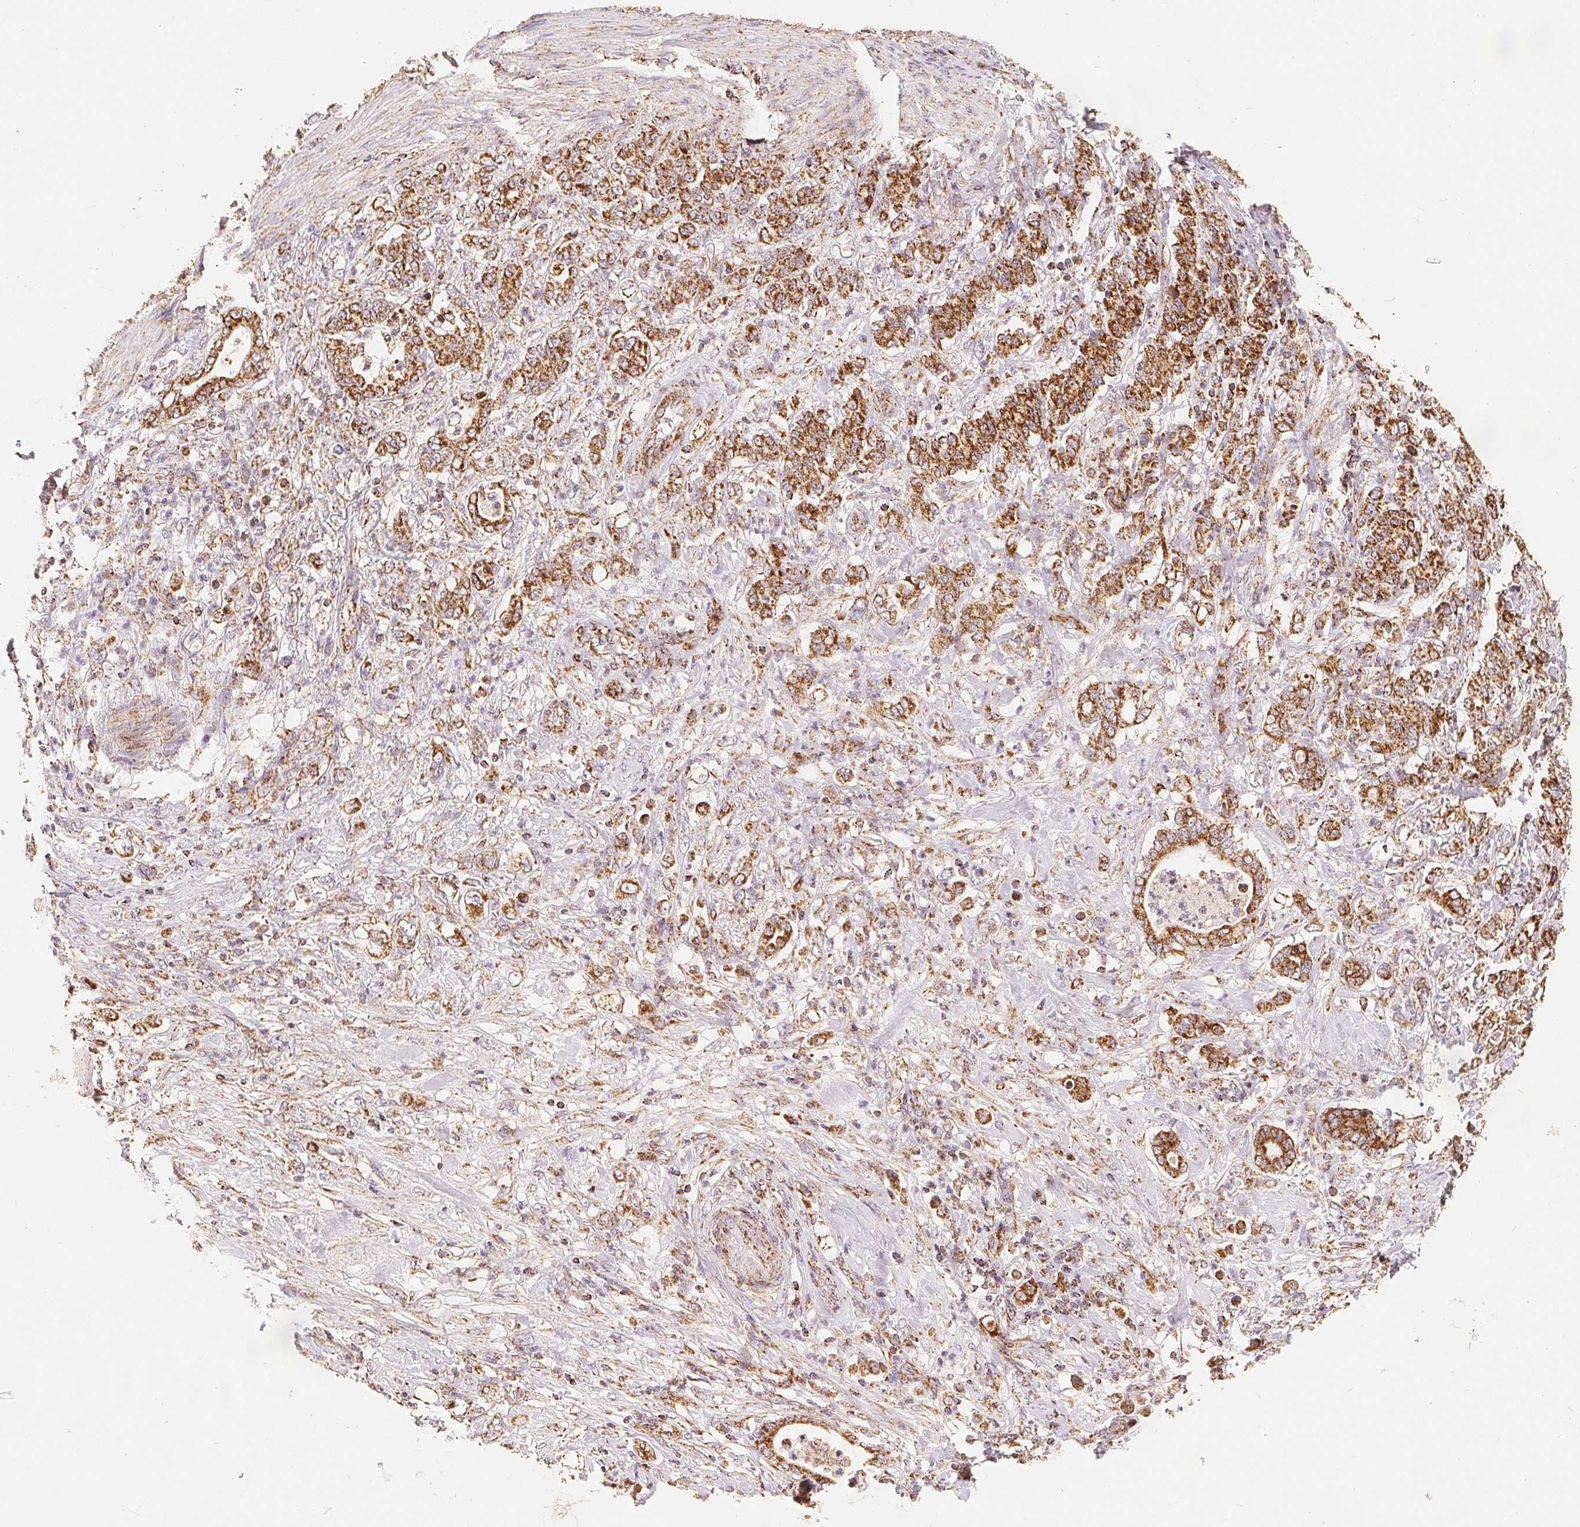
{"staining": {"intensity": "moderate", "quantity": ">75%", "location": "cytoplasmic/membranous"}, "tissue": "stomach cancer", "cell_type": "Tumor cells", "image_type": "cancer", "snomed": [{"axis": "morphology", "description": "Adenocarcinoma, NOS"}, {"axis": "topography", "description": "Stomach"}], "caption": "Stomach cancer (adenocarcinoma) was stained to show a protein in brown. There is medium levels of moderate cytoplasmic/membranous positivity in about >75% of tumor cells.", "gene": "SDHB", "patient": {"sex": "female", "age": 79}}